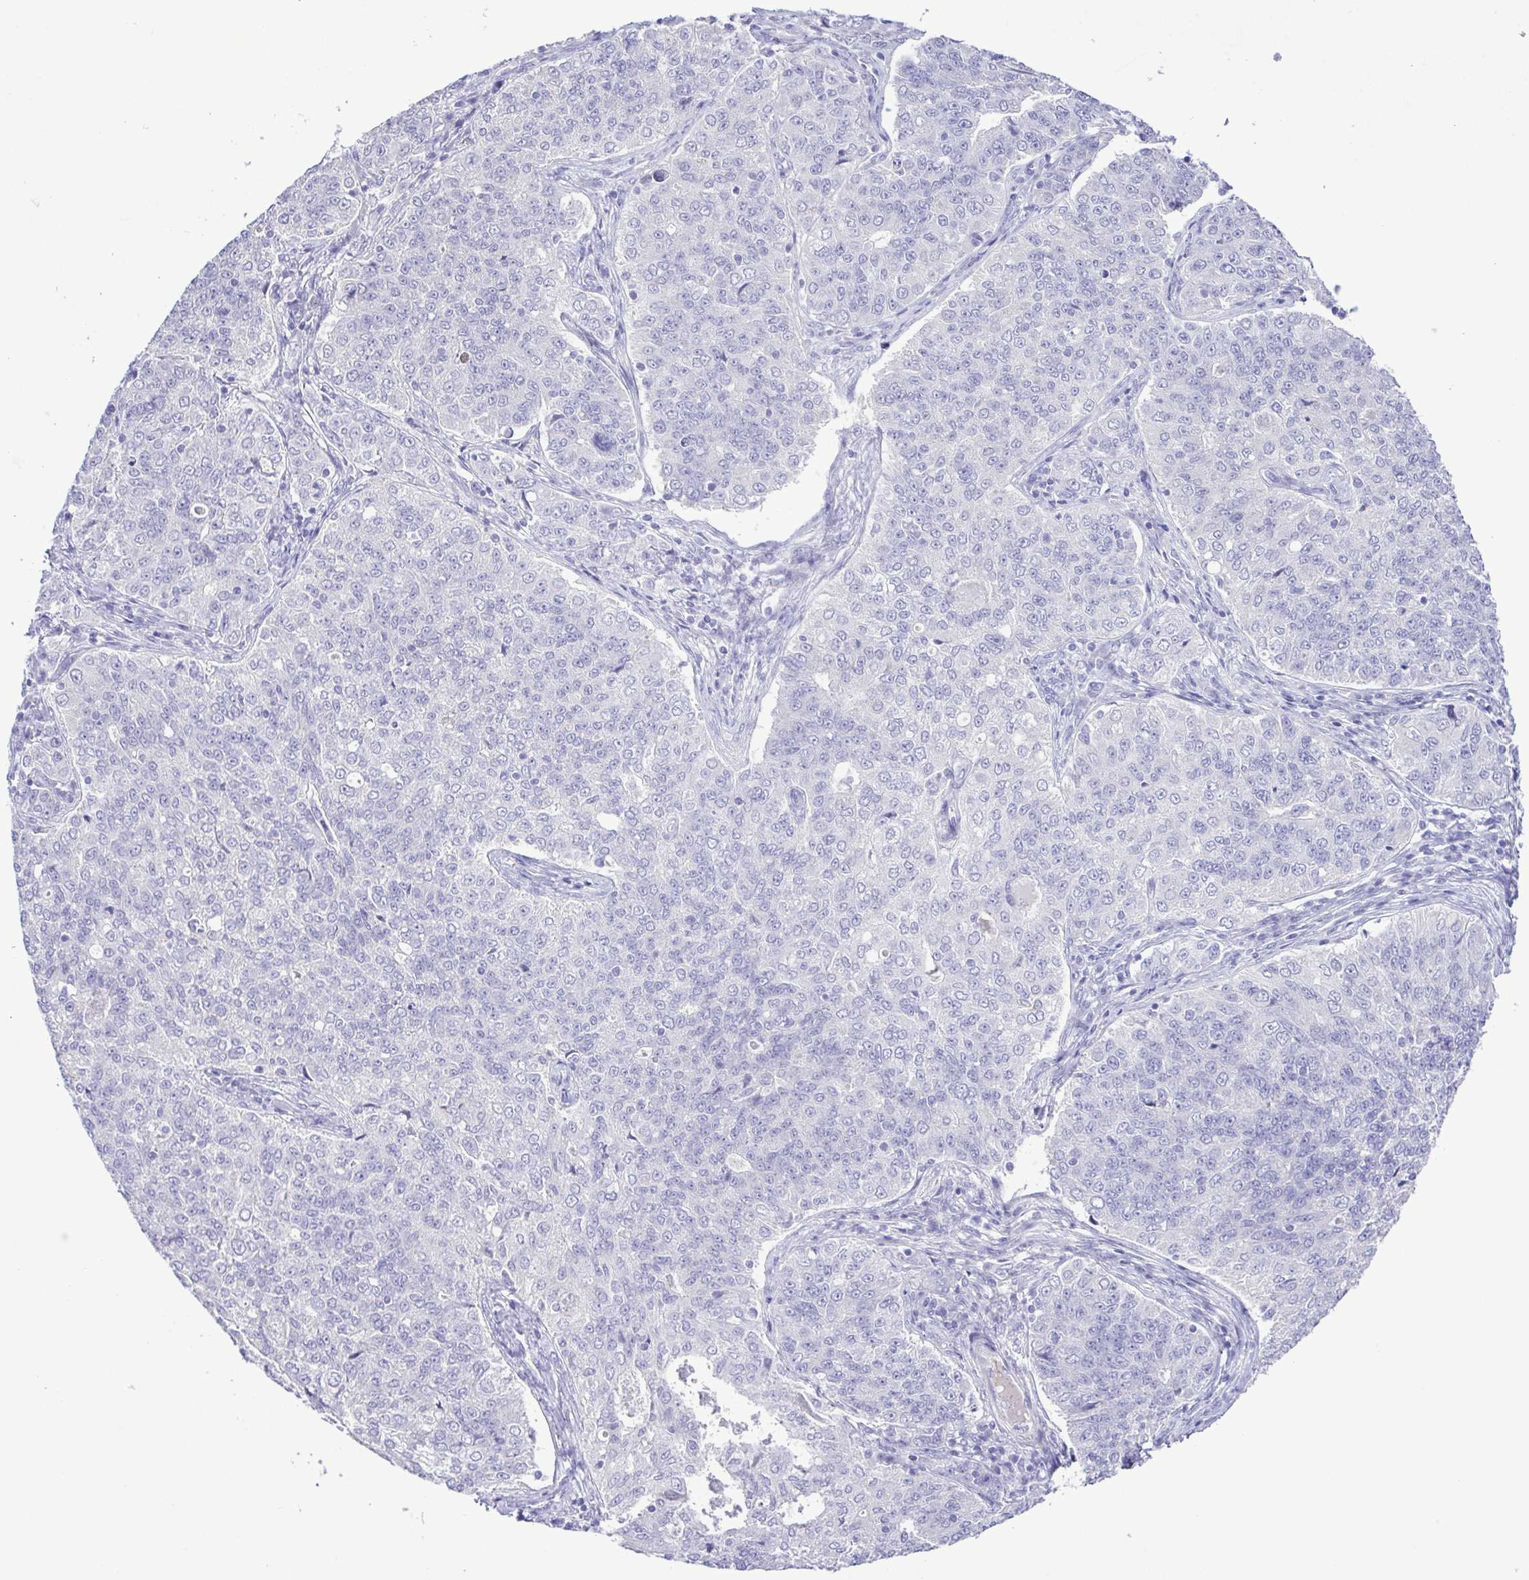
{"staining": {"intensity": "negative", "quantity": "none", "location": "none"}, "tissue": "endometrial cancer", "cell_type": "Tumor cells", "image_type": "cancer", "snomed": [{"axis": "morphology", "description": "Adenocarcinoma, NOS"}, {"axis": "topography", "description": "Endometrium"}], "caption": "Adenocarcinoma (endometrial) was stained to show a protein in brown. There is no significant positivity in tumor cells.", "gene": "GABBR2", "patient": {"sex": "female", "age": 43}}